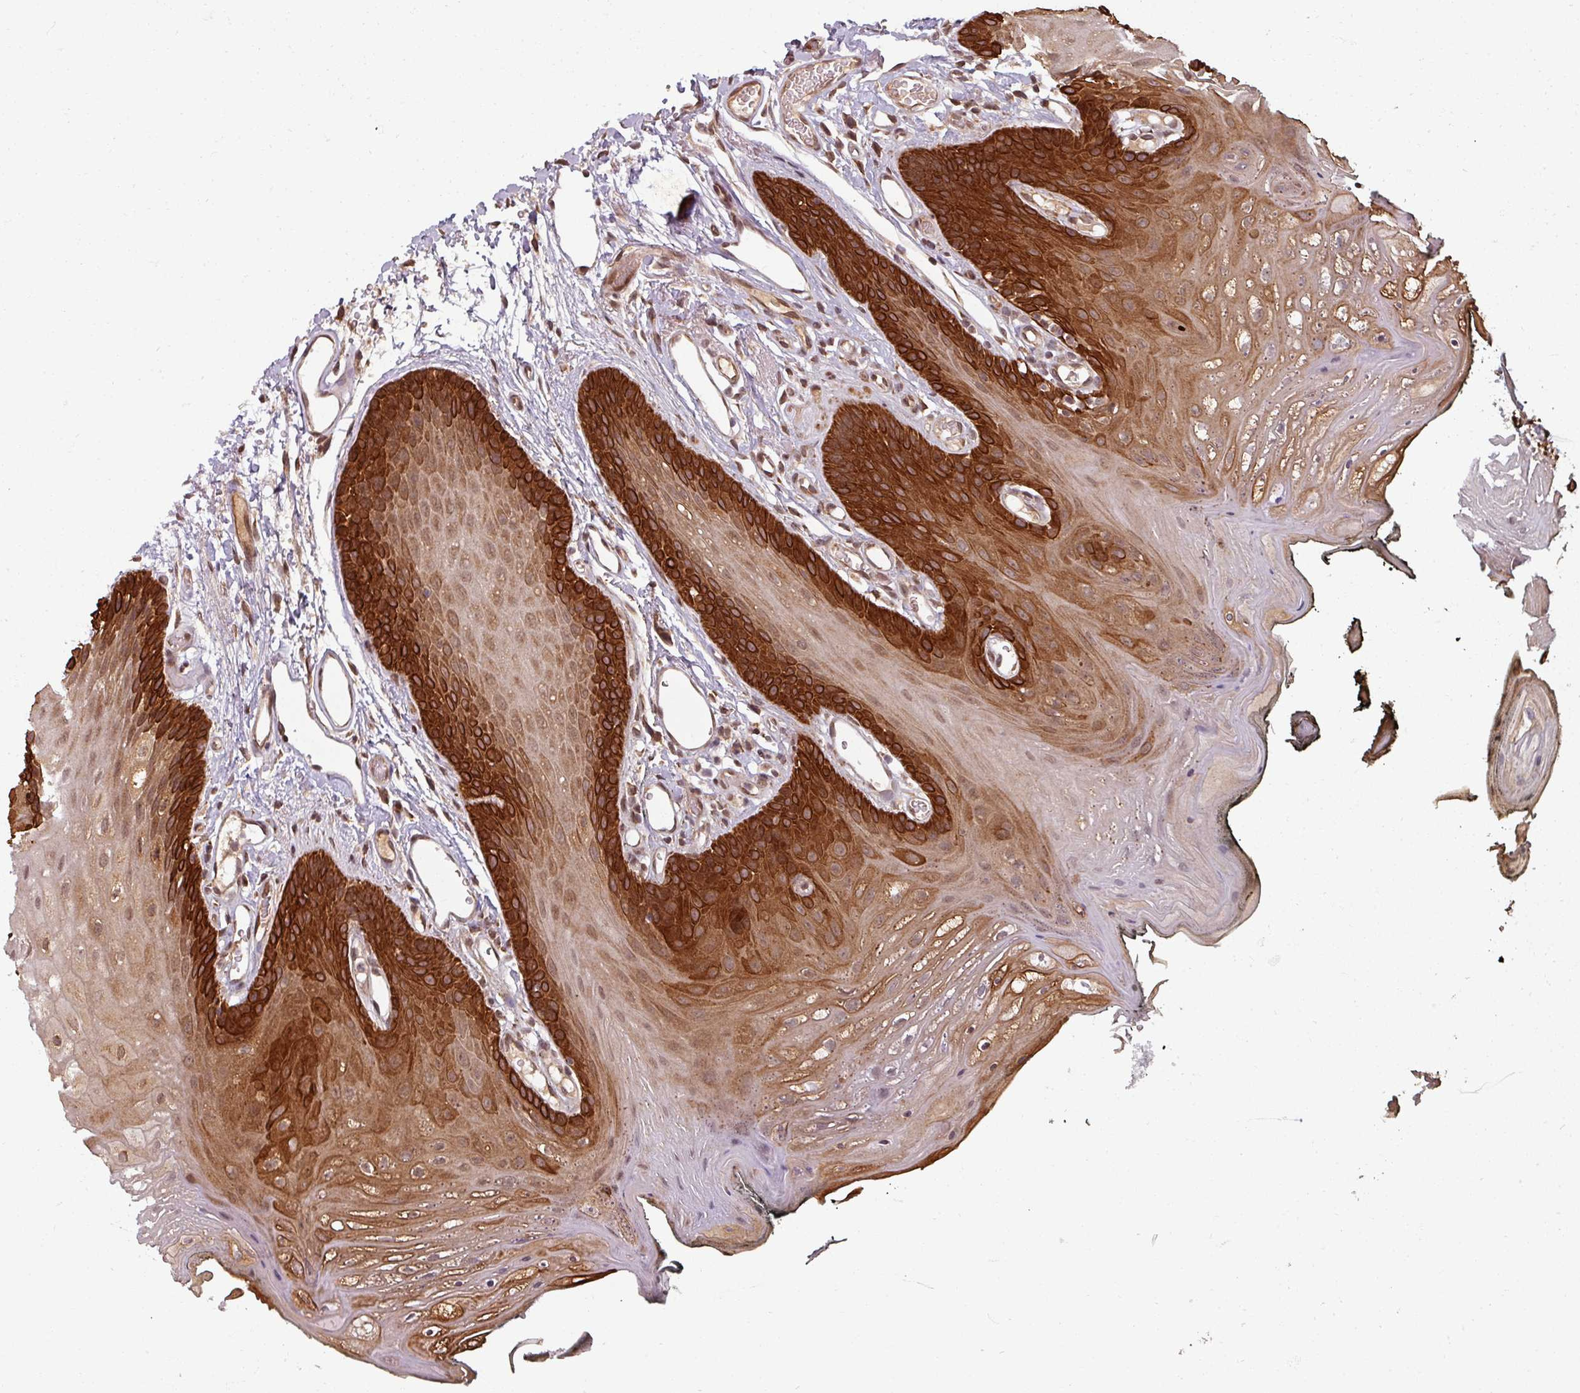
{"staining": {"intensity": "strong", "quantity": ">75%", "location": "cytoplasmic/membranous"}, "tissue": "oral mucosa", "cell_type": "Squamous epithelial cells", "image_type": "normal", "snomed": [{"axis": "morphology", "description": "Normal tissue, NOS"}, {"axis": "morphology", "description": "Squamous cell carcinoma, NOS"}, {"axis": "topography", "description": "Oral tissue"}, {"axis": "topography", "description": "Head-Neck"}], "caption": "The micrograph displays immunohistochemical staining of normal oral mucosa. There is strong cytoplasmic/membranous positivity is appreciated in about >75% of squamous epithelial cells.", "gene": "SWI5", "patient": {"sex": "female", "age": 81}}